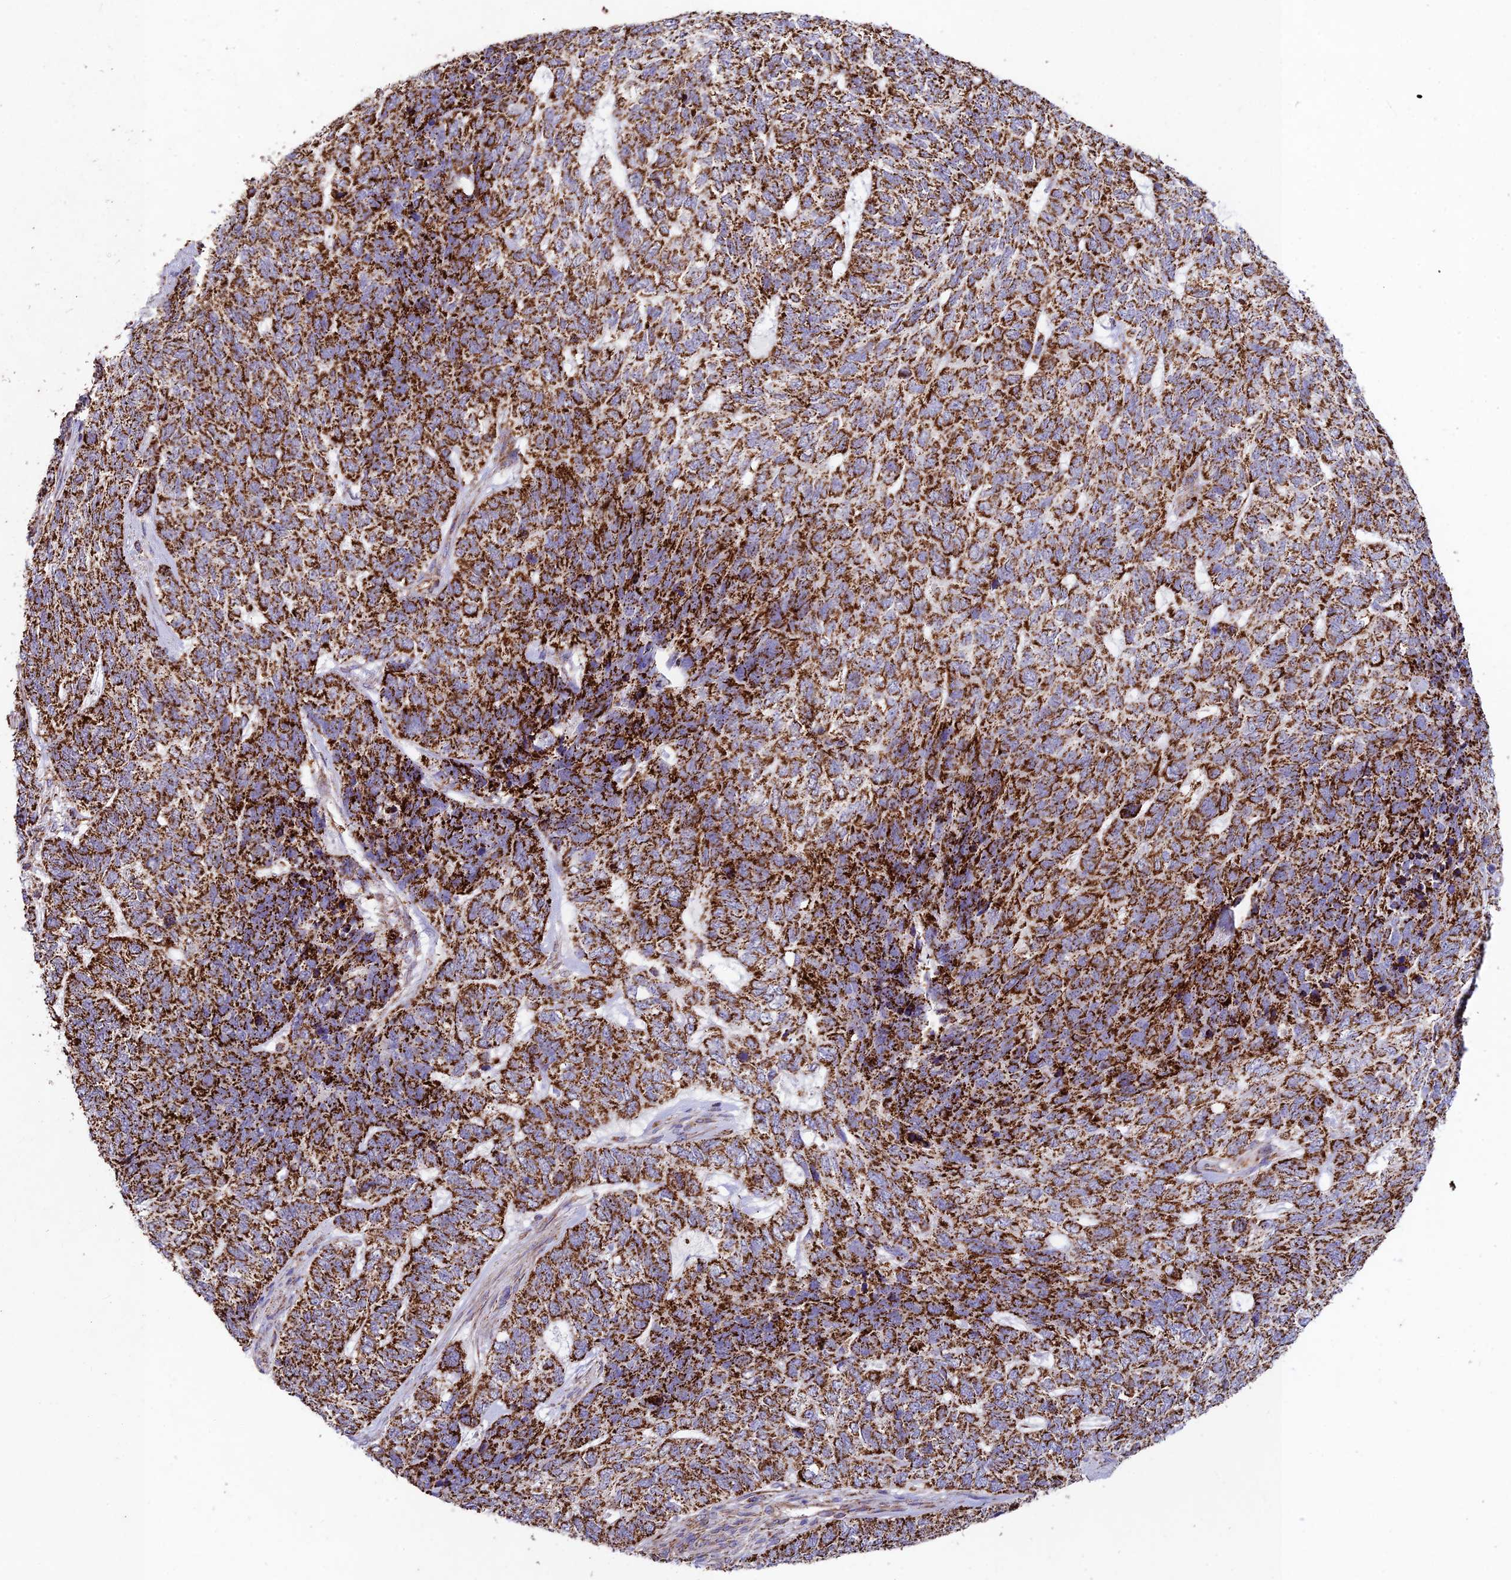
{"staining": {"intensity": "strong", "quantity": ">75%", "location": "cytoplasmic/membranous"}, "tissue": "skin cancer", "cell_type": "Tumor cells", "image_type": "cancer", "snomed": [{"axis": "morphology", "description": "Basal cell carcinoma"}, {"axis": "topography", "description": "Skin"}], "caption": "Immunohistochemistry (IHC) micrograph of skin cancer (basal cell carcinoma) stained for a protein (brown), which reveals high levels of strong cytoplasmic/membranous staining in about >75% of tumor cells.", "gene": "KHDC3L", "patient": {"sex": "female", "age": 65}}